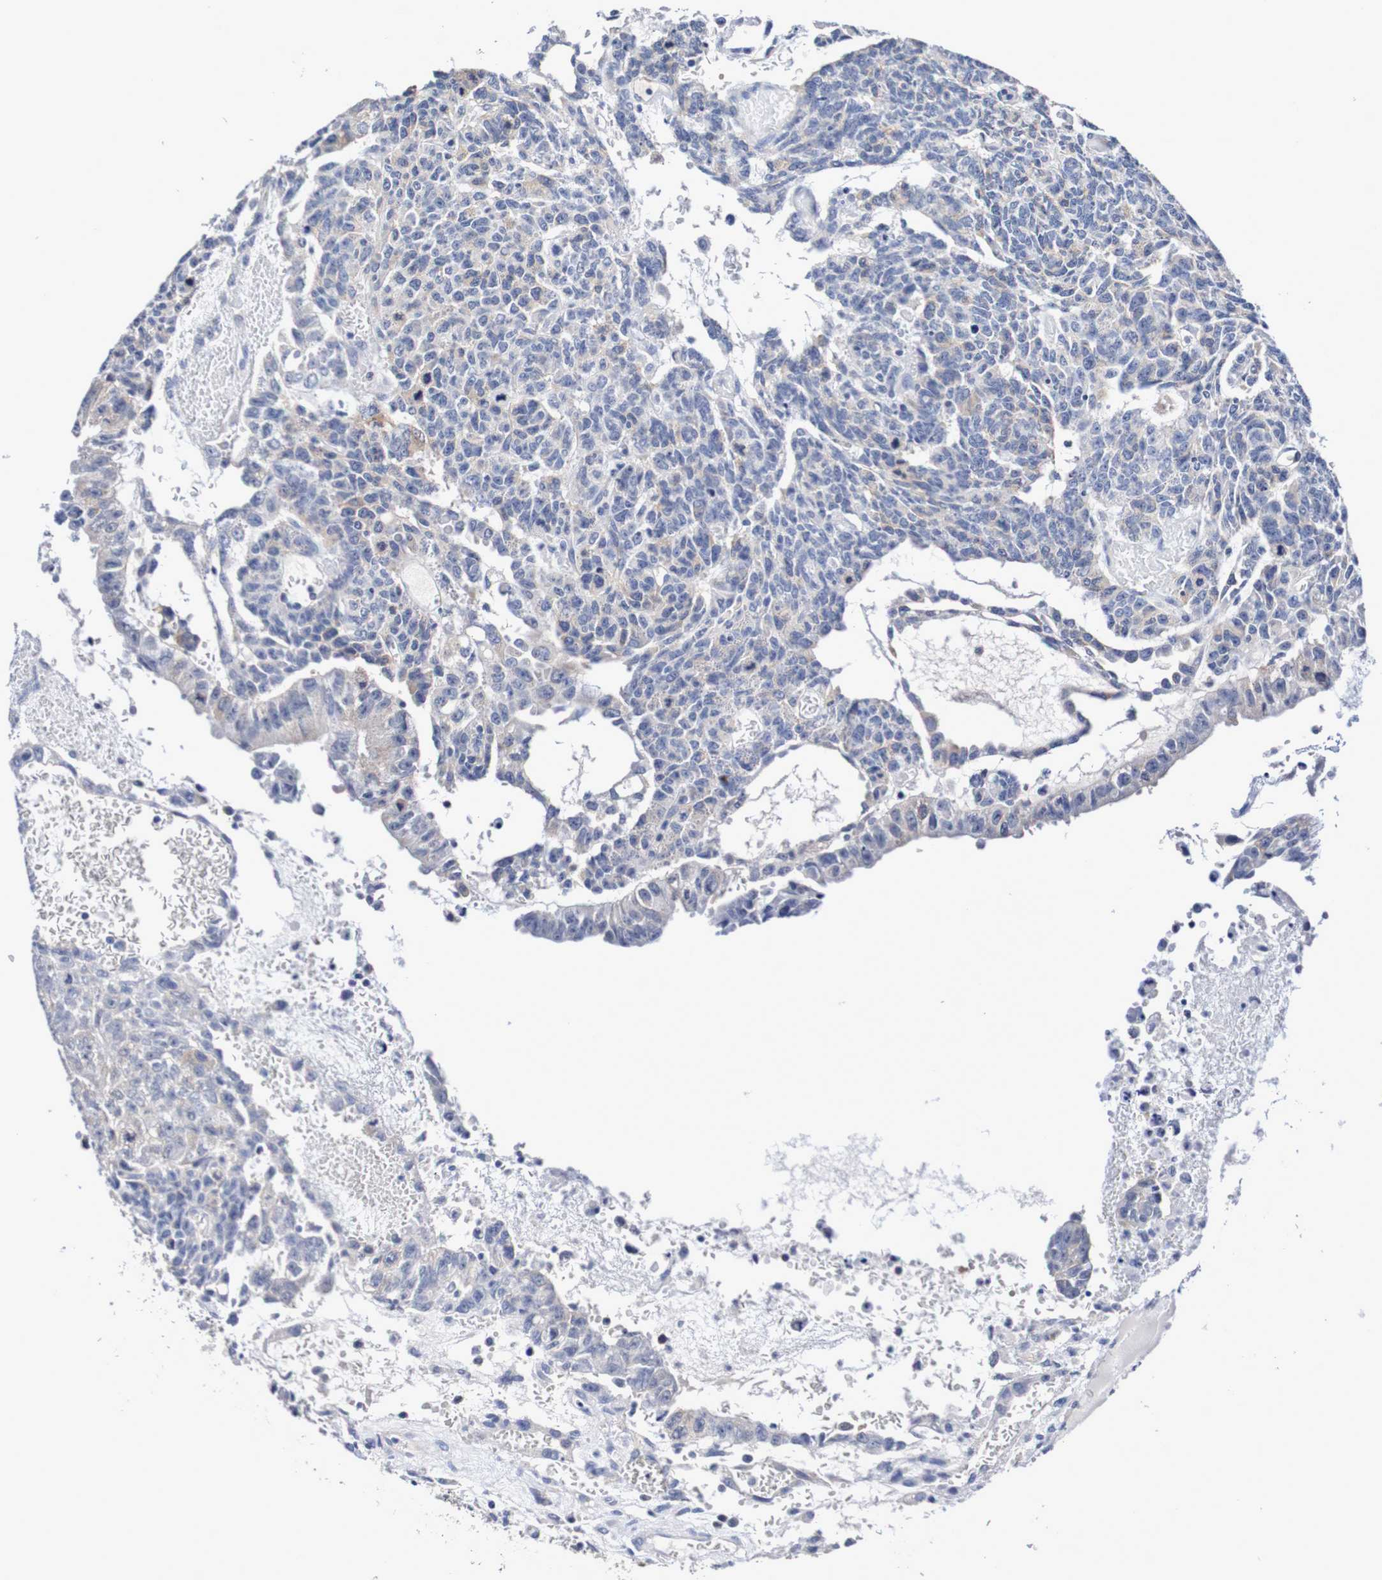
{"staining": {"intensity": "weak", "quantity": "<25%", "location": "cytoplasmic/membranous"}, "tissue": "testis cancer", "cell_type": "Tumor cells", "image_type": "cancer", "snomed": [{"axis": "morphology", "description": "Seminoma, NOS"}, {"axis": "morphology", "description": "Carcinoma, Embryonal, NOS"}, {"axis": "topography", "description": "Testis"}], "caption": "A high-resolution photomicrograph shows immunohistochemistry (IHC) staining of testis cancer (embryonal carcinoma), which reveals no significant expression in tumor cells. (Stains: DAB (3,3'-diaminobenzidine) immunohistochemistry with hematoxylin counter stain, Microscopy: brightfield microscopy at high magnification).", "gene": "ACVR1C", "patient": {"sex": "male", "age": 52}}